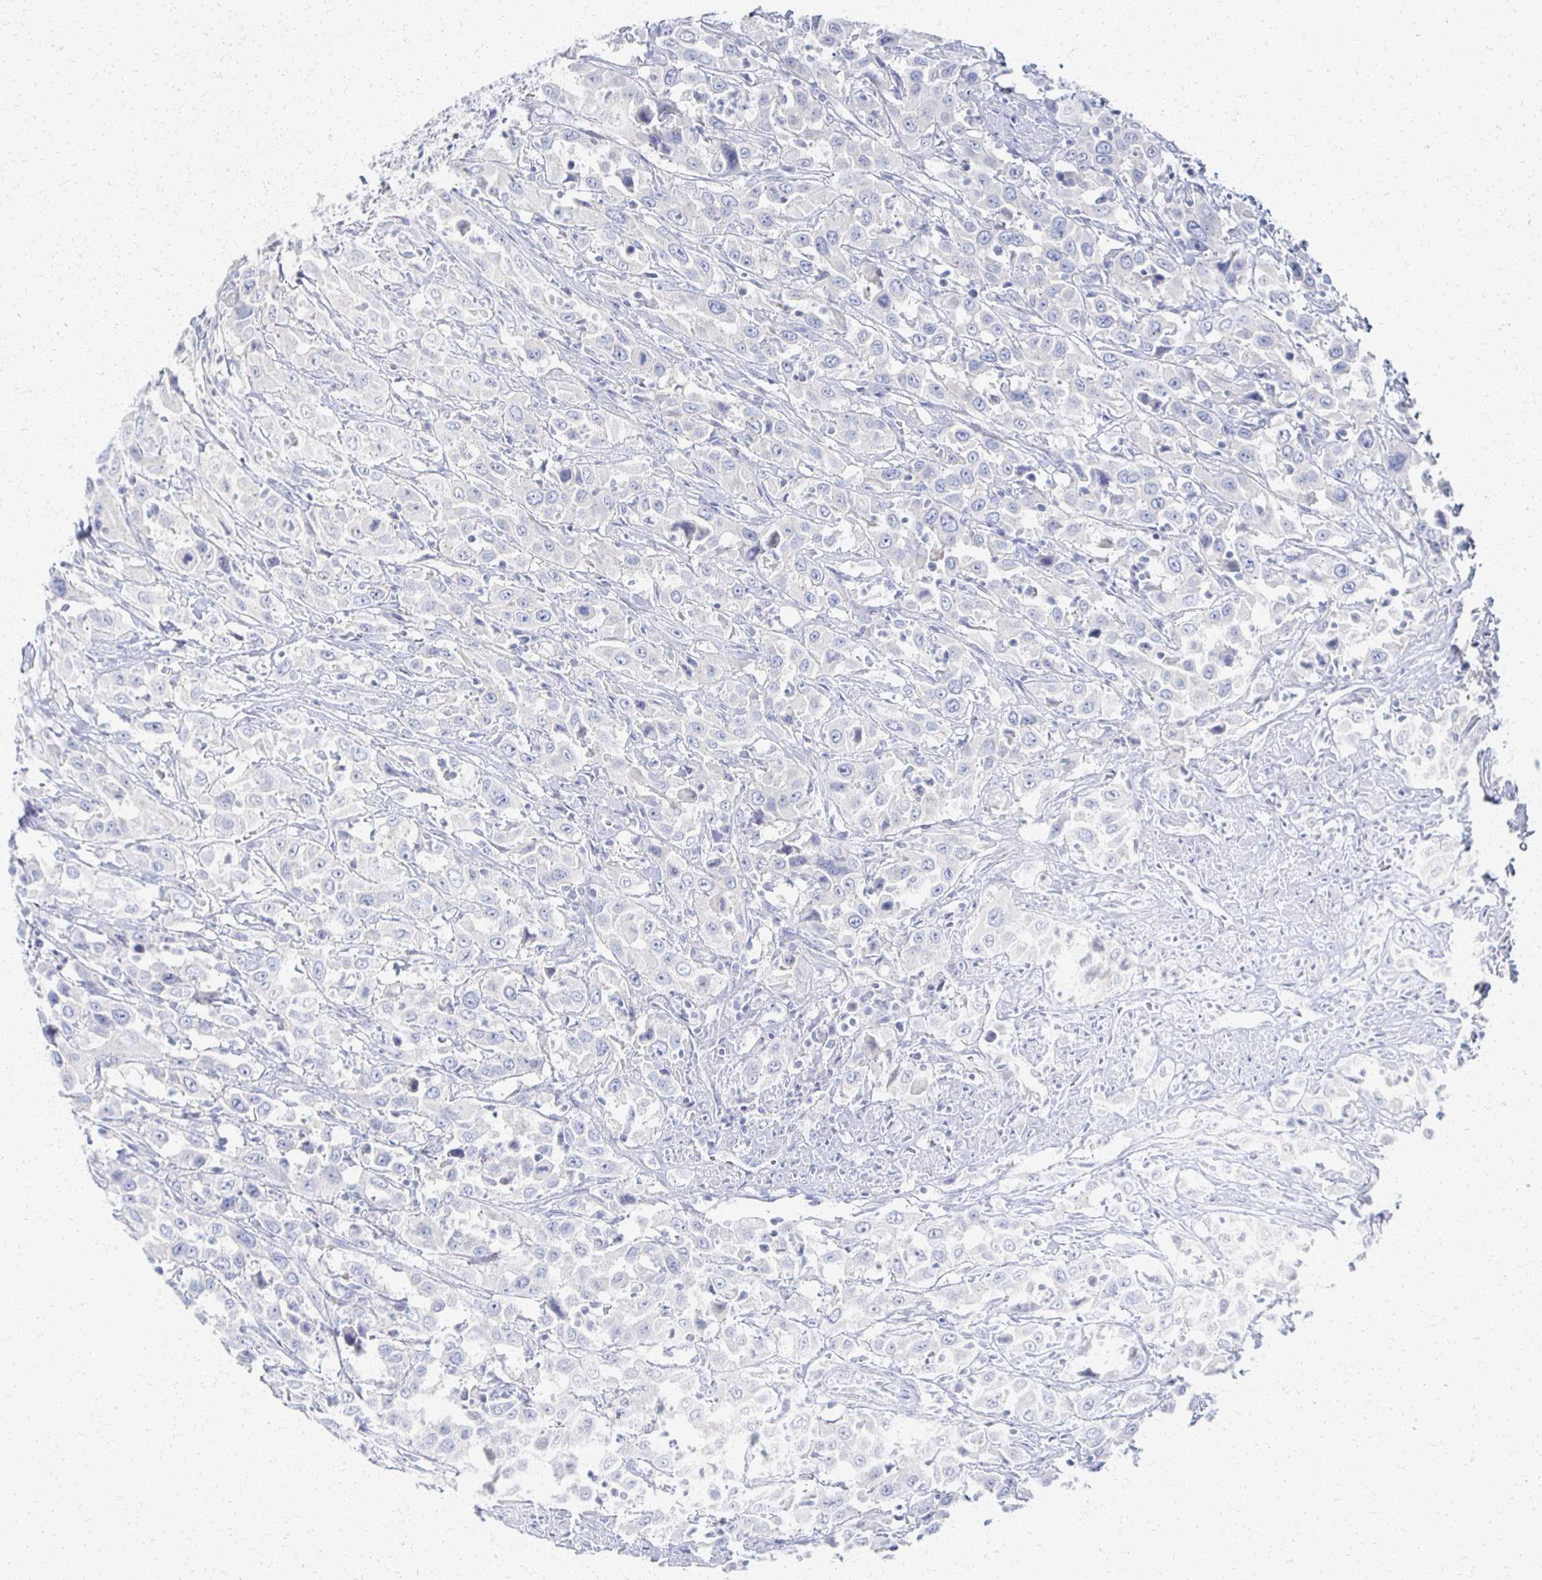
{"staining": {"intensity": "negative", "quantity": "none", "location": "none"}, "tissue": "urothelial cancer", "cell_type": "Tumor cells", "image_type": "cancer", "snomed": [{"axis": "morphology", "description": "Urothelial carcinoma, High grade"}, {"axis": "topography", "description": "Urinary bladder"}], "caption": "Tumor cells are negative for protein expression in human urothelial cancer.", "gene": "PRR20A", "patient": {"sex": "male", "age": 61}}